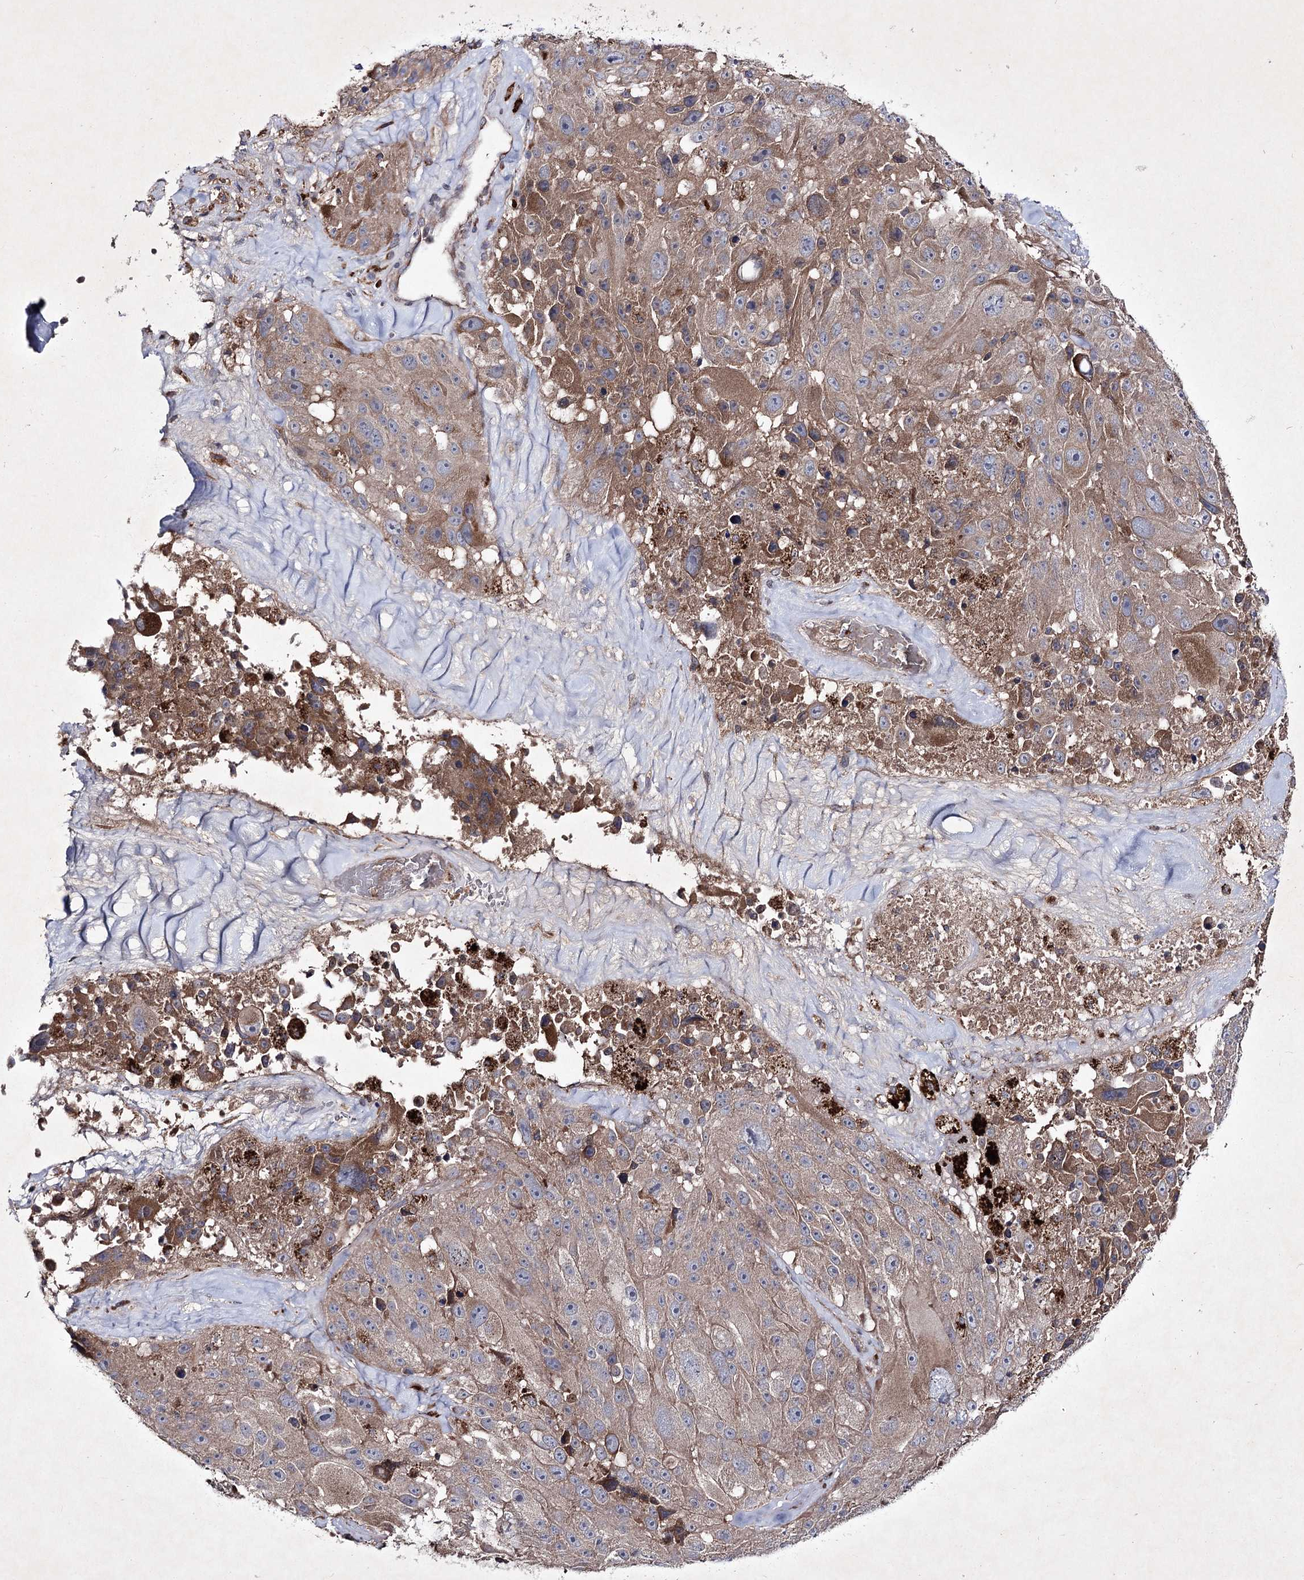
{"staining": {"intensity": "moderate", "quantity": "25%-75%", "location": "cytoplasmic/membranous"}, "tissue": "melanoma", "cell_type": "Tumor cells", "image_type": "cancer", "snomed": [{"axis": "morphology", "description": "Malignant melanoma, Metastatic site"}, {"axis": "topography", "description": "Lymph node"}], "caption": "Immunohistochemistry micrograph of neoplastic tissue: human malignant melanoma (metastatic site) stained using immunohistochemistry exhibits medium levels of moderate protein expression localized specifically in the cytoplasmic/membranous of tumor cells, appearing as a cytoplasmic/membranous brown color.", "gene": "ALG9", "patient": {"sex": "male", "age": 62}}